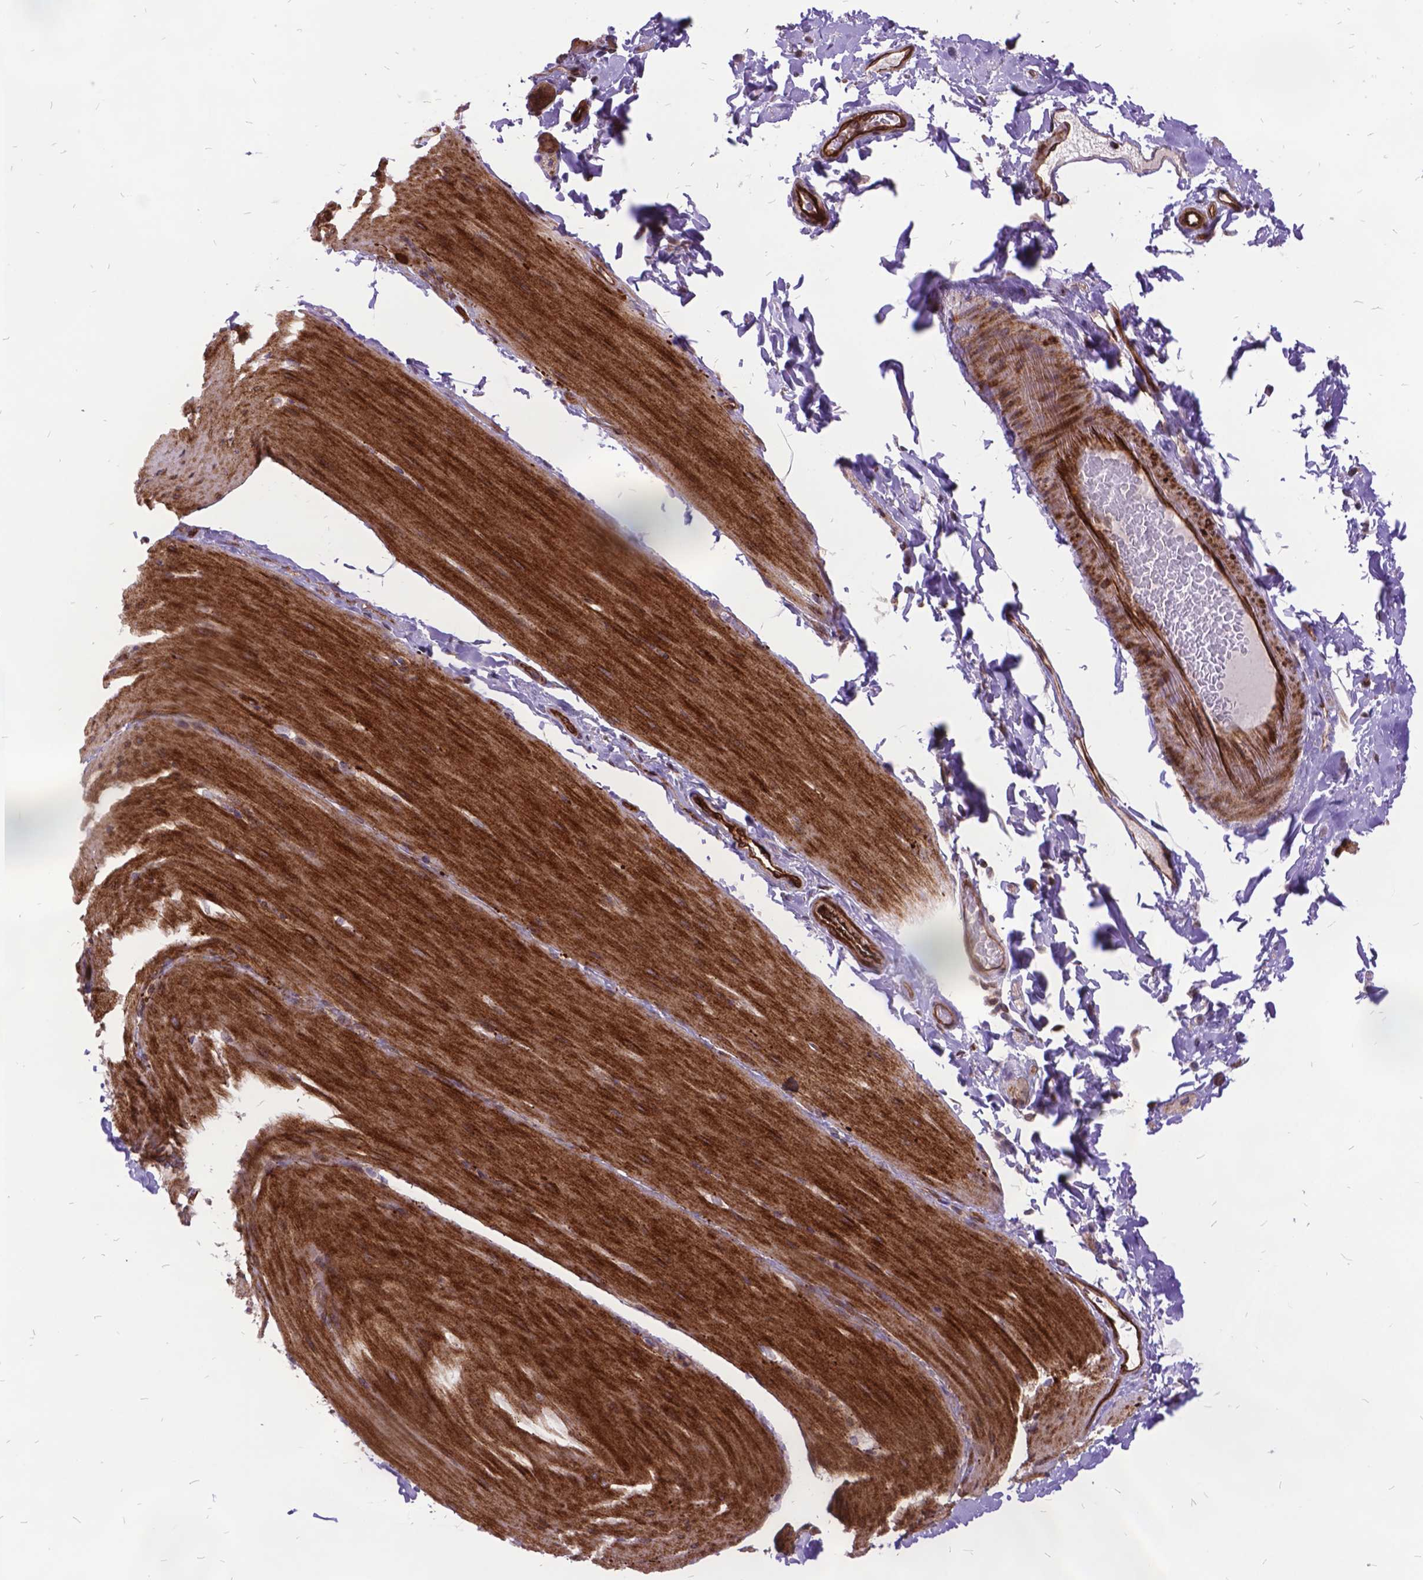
{"staining": {"intensity": "moderate", "quantity": ">75%", "location": "cytoplasmic/membranous"}, "tissue": "smooth muscle", "cell_type": "Smooth muscle cells", "image_type": "normal", "snomed": [{"axis": "morphology", "description": "Normal tissue, NOS"}, {"axis": "topography", "description": "Smooth muscle"}, {"axis": "topography", "description": "Colon"}], "caption": "Benign smooth muscle exhibits moderate cytoplasmic/membranous positivity in about >75% of smooth muscle cells, visualized by immunohistochemistry.", "gene": "GRB7", "patient": {"sex": "male", "age": 73}}